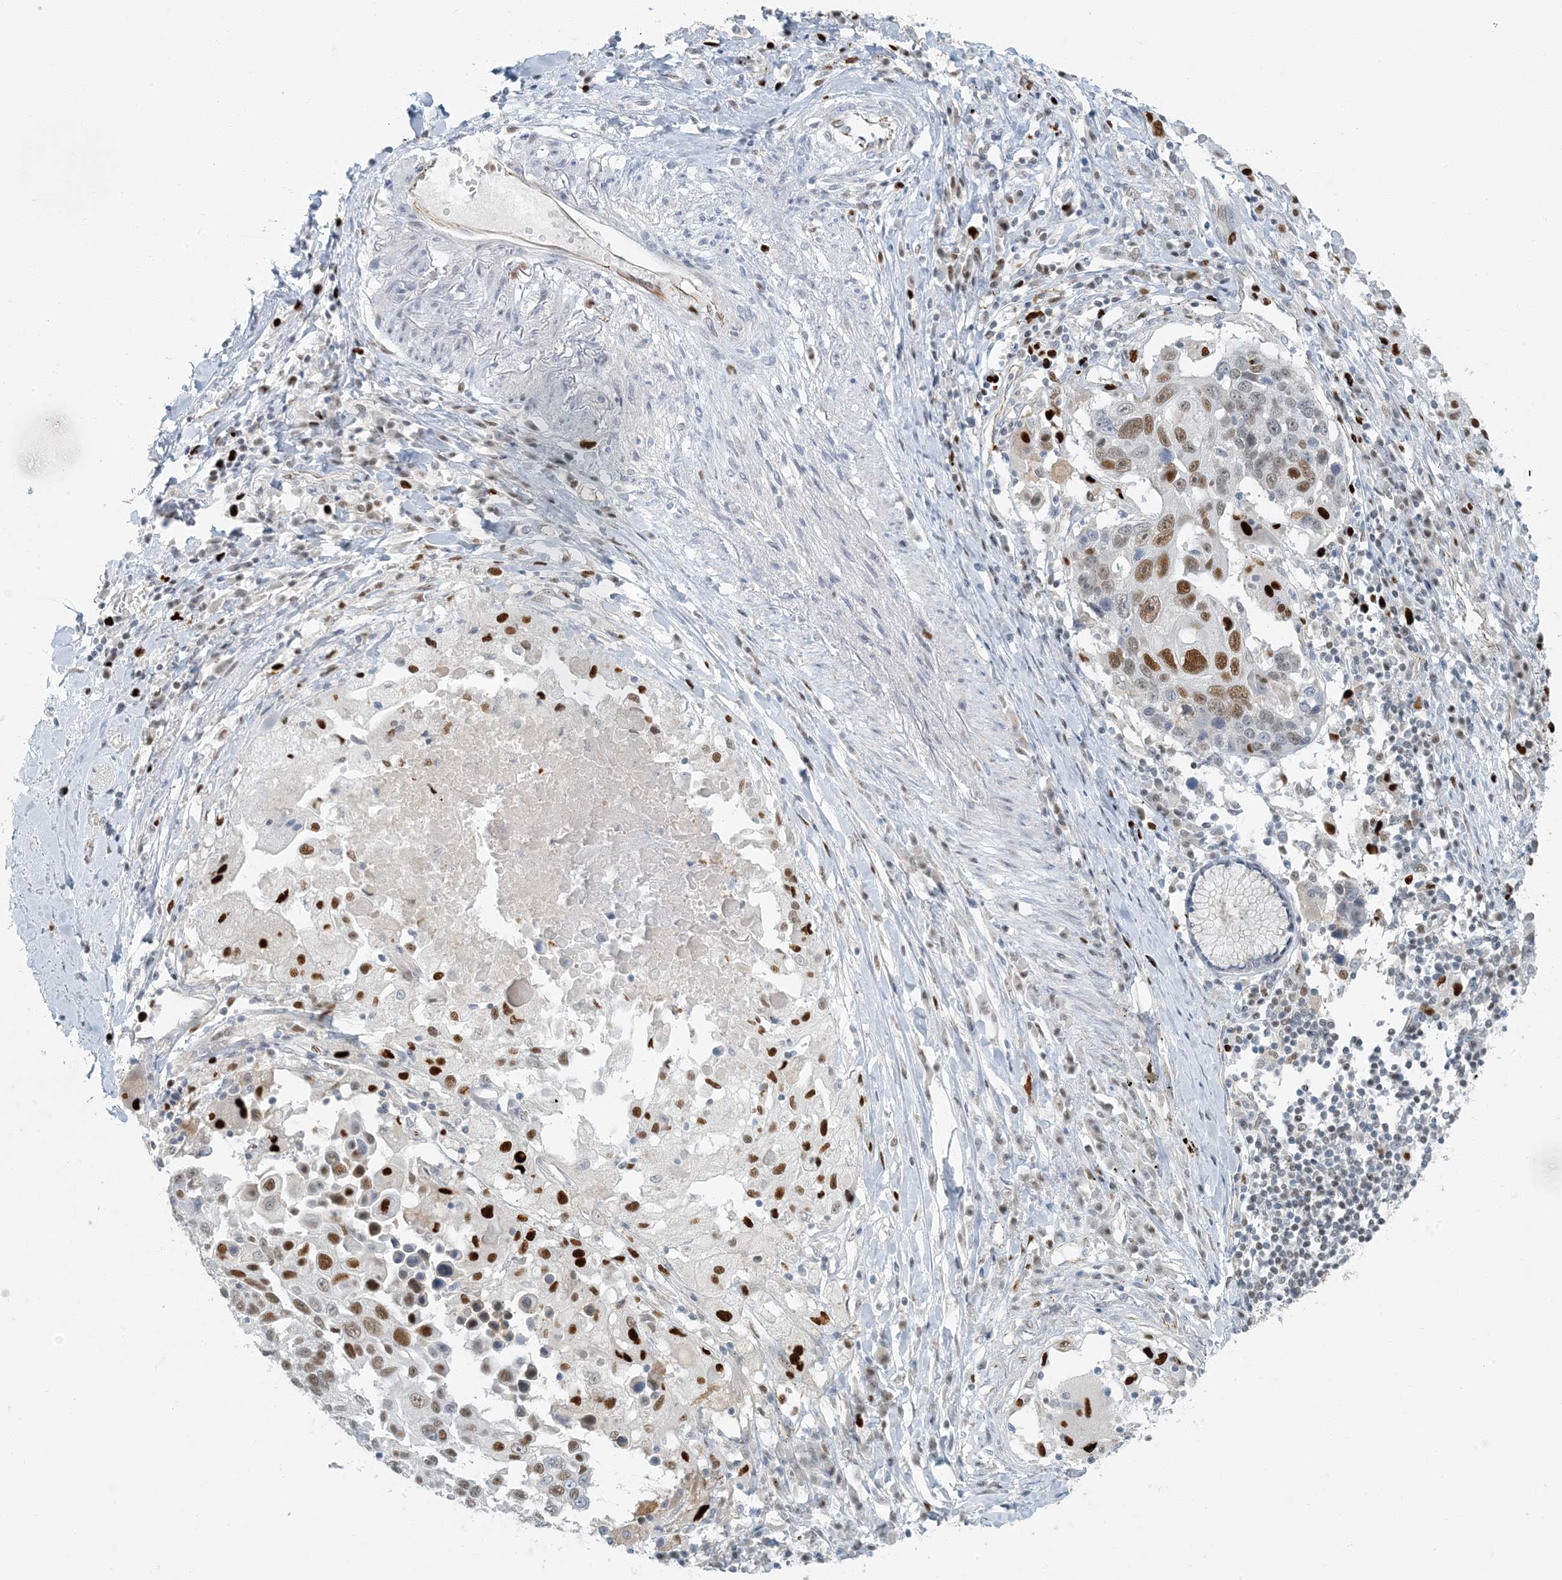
{"staining": {"intensity": "moderate", "quantity": "25%-75%", "location": "nuclear"}, "tissue": "lung cancer", "cell_type": "Tumor cells", "image_type": "cancer", "snomed": [{"axis": "morphology", "description": "Squamous cell carcinoma, NOS"}, {"axis": "topography", "description": "Lung"}], "caption": "A micrograph of human lung cancer (squamous cell carcinoma) stained for a protein displays moderate nuclear brown staining in tumor cells. The staining is performed using DAB (3,3'-diaminobenzidine) brown chromogen to label protein expression. The nuclei are counter-stained blue using hematoxylin.", "gene": "AK9", "patient": {"sex": "male", "age": 66}}